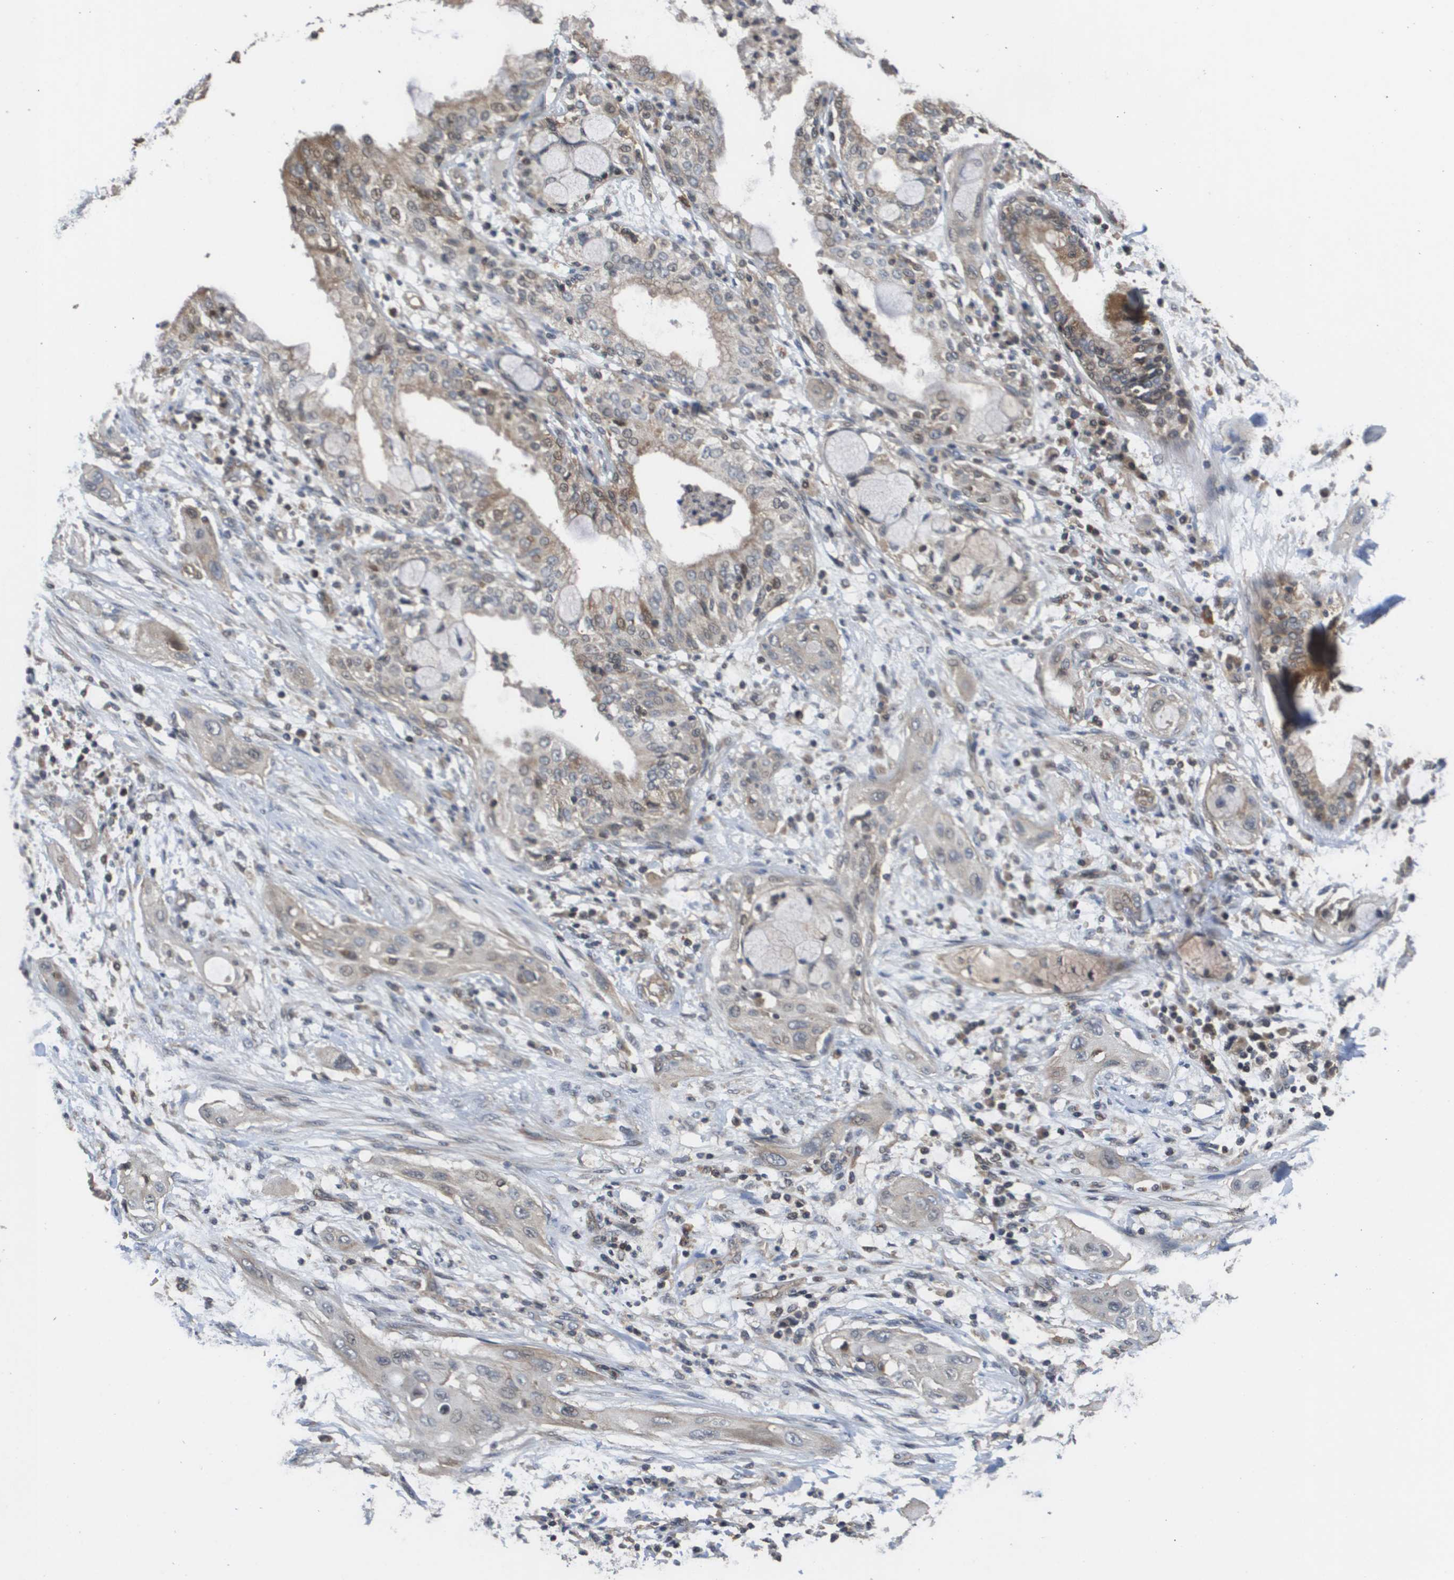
{"staining": {"intensity": "weak", "quantity": "<25%", "location": "cytoplasmic/membranous"}, "tissue": "lung cancer", "cell_type": "Tumor cells", "image_type": "cancer", "snomed": [{"axis": "morphology", "description": "Squamous cell carcinoma, NOS"}, {"axis": "topography", "description": "Lung"}], "caption": "This is an IHC image of squamous cell carcinoma (lung). There is no staining in tumor cells.", "gene": "RBM38", "patient": {"sex": "female", "age": 47}}